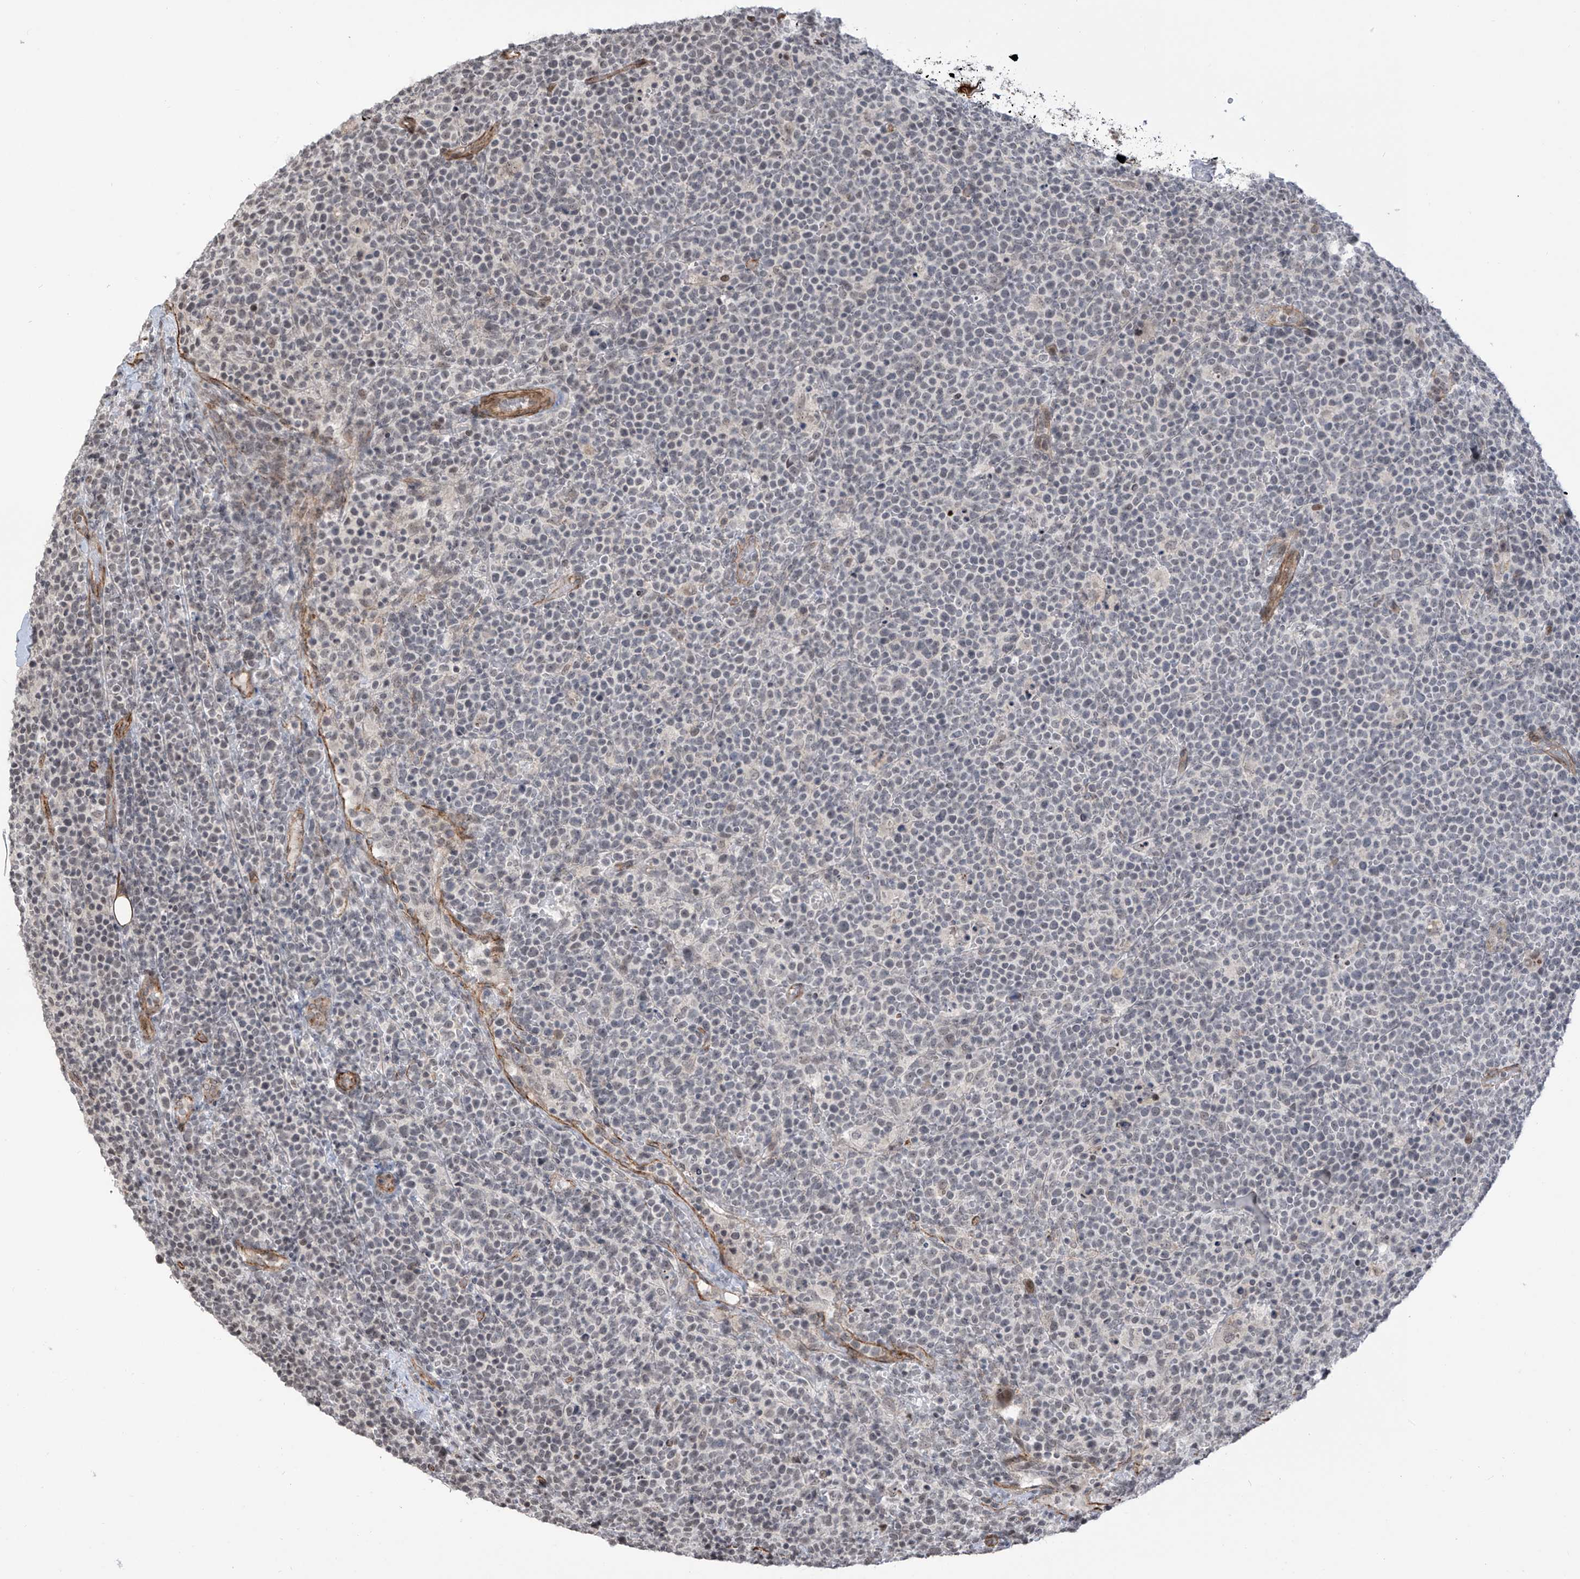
{"staining": {"intensity": "negative", "quantity": "none", "location": "none"}, "tissue": "lymphoma", "cell_type": "Tumor cells", "image_type": "cancer", "snomed": [{"axis": "morphology", "description": "Malignant lymphoma, non-Hodgkin's type, High grade"}, {"axis": "topography", "description": "Lymph node"}], "caption": "Tumor cells are negative for protein expression in human lymphoma. (Stains: DAB IHC with hematoxylin counter stain, Microscopy: brightfield microscopy at high magnification).", "gene": "METAP1D", "patient": {"sex": "male", "age": 61}}